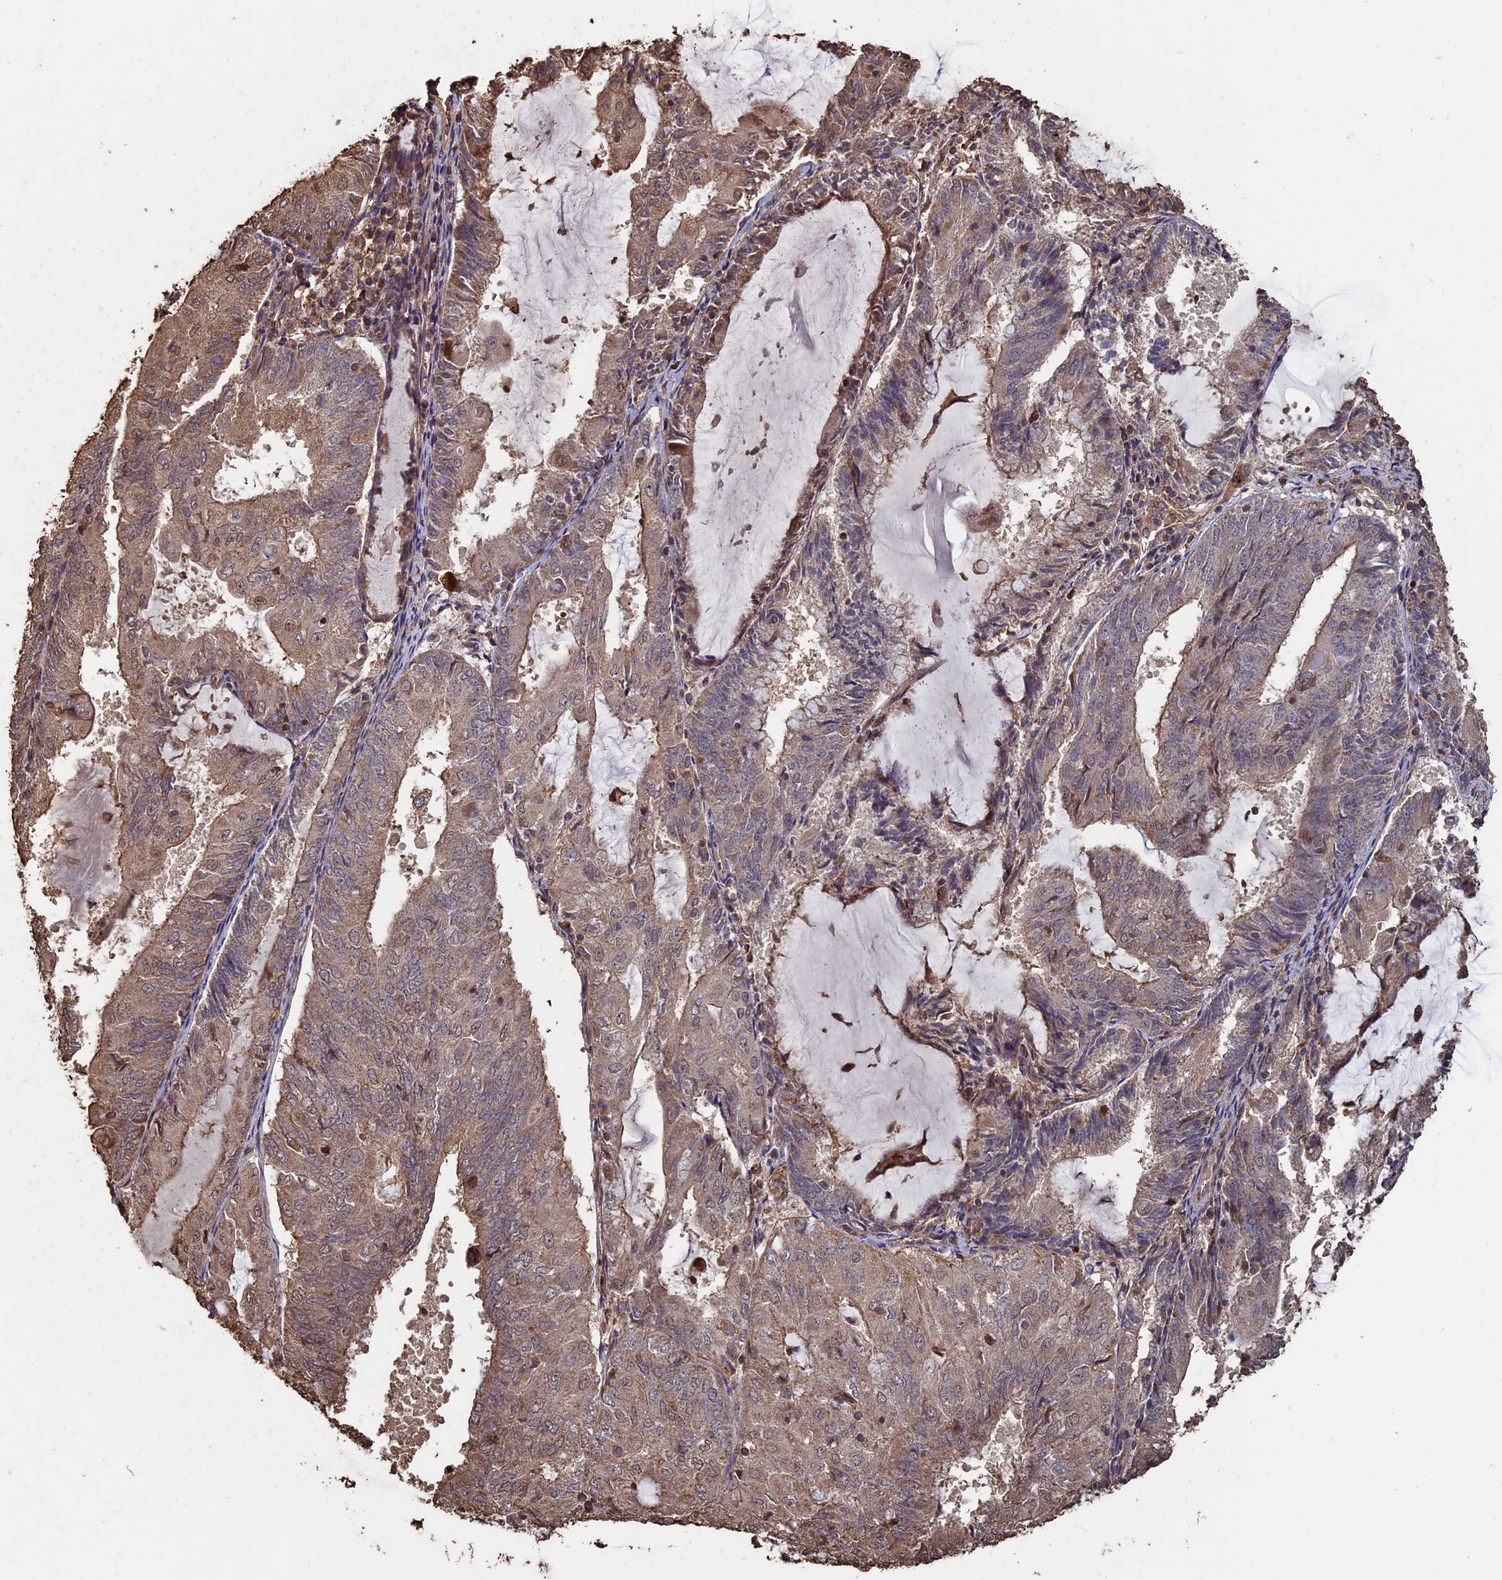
{"staining": {"intensity": "weak", "quantity": "25%-75%", "location": "cytoplasmic/membranous,nuclear"}, "tissue": "endometrial cancer", "cell_type": "Tumor cells", "image_type": "cancer", "snomed": [{"axis": "morphology", "description": "Adenocarcinoma, NOS"}, {"axis": "topography", "description": "Endometrium"}], "caption": "Approximately 25%-75% of tumor cells in human adenocarcinoma (endometrial) show weak cytoplasmic/membranous and nuclear protein positivity as visualized by brown immunohistochemical staining.", "gene": "HUNK", "patient": {"sex": "female", "age": 81}}